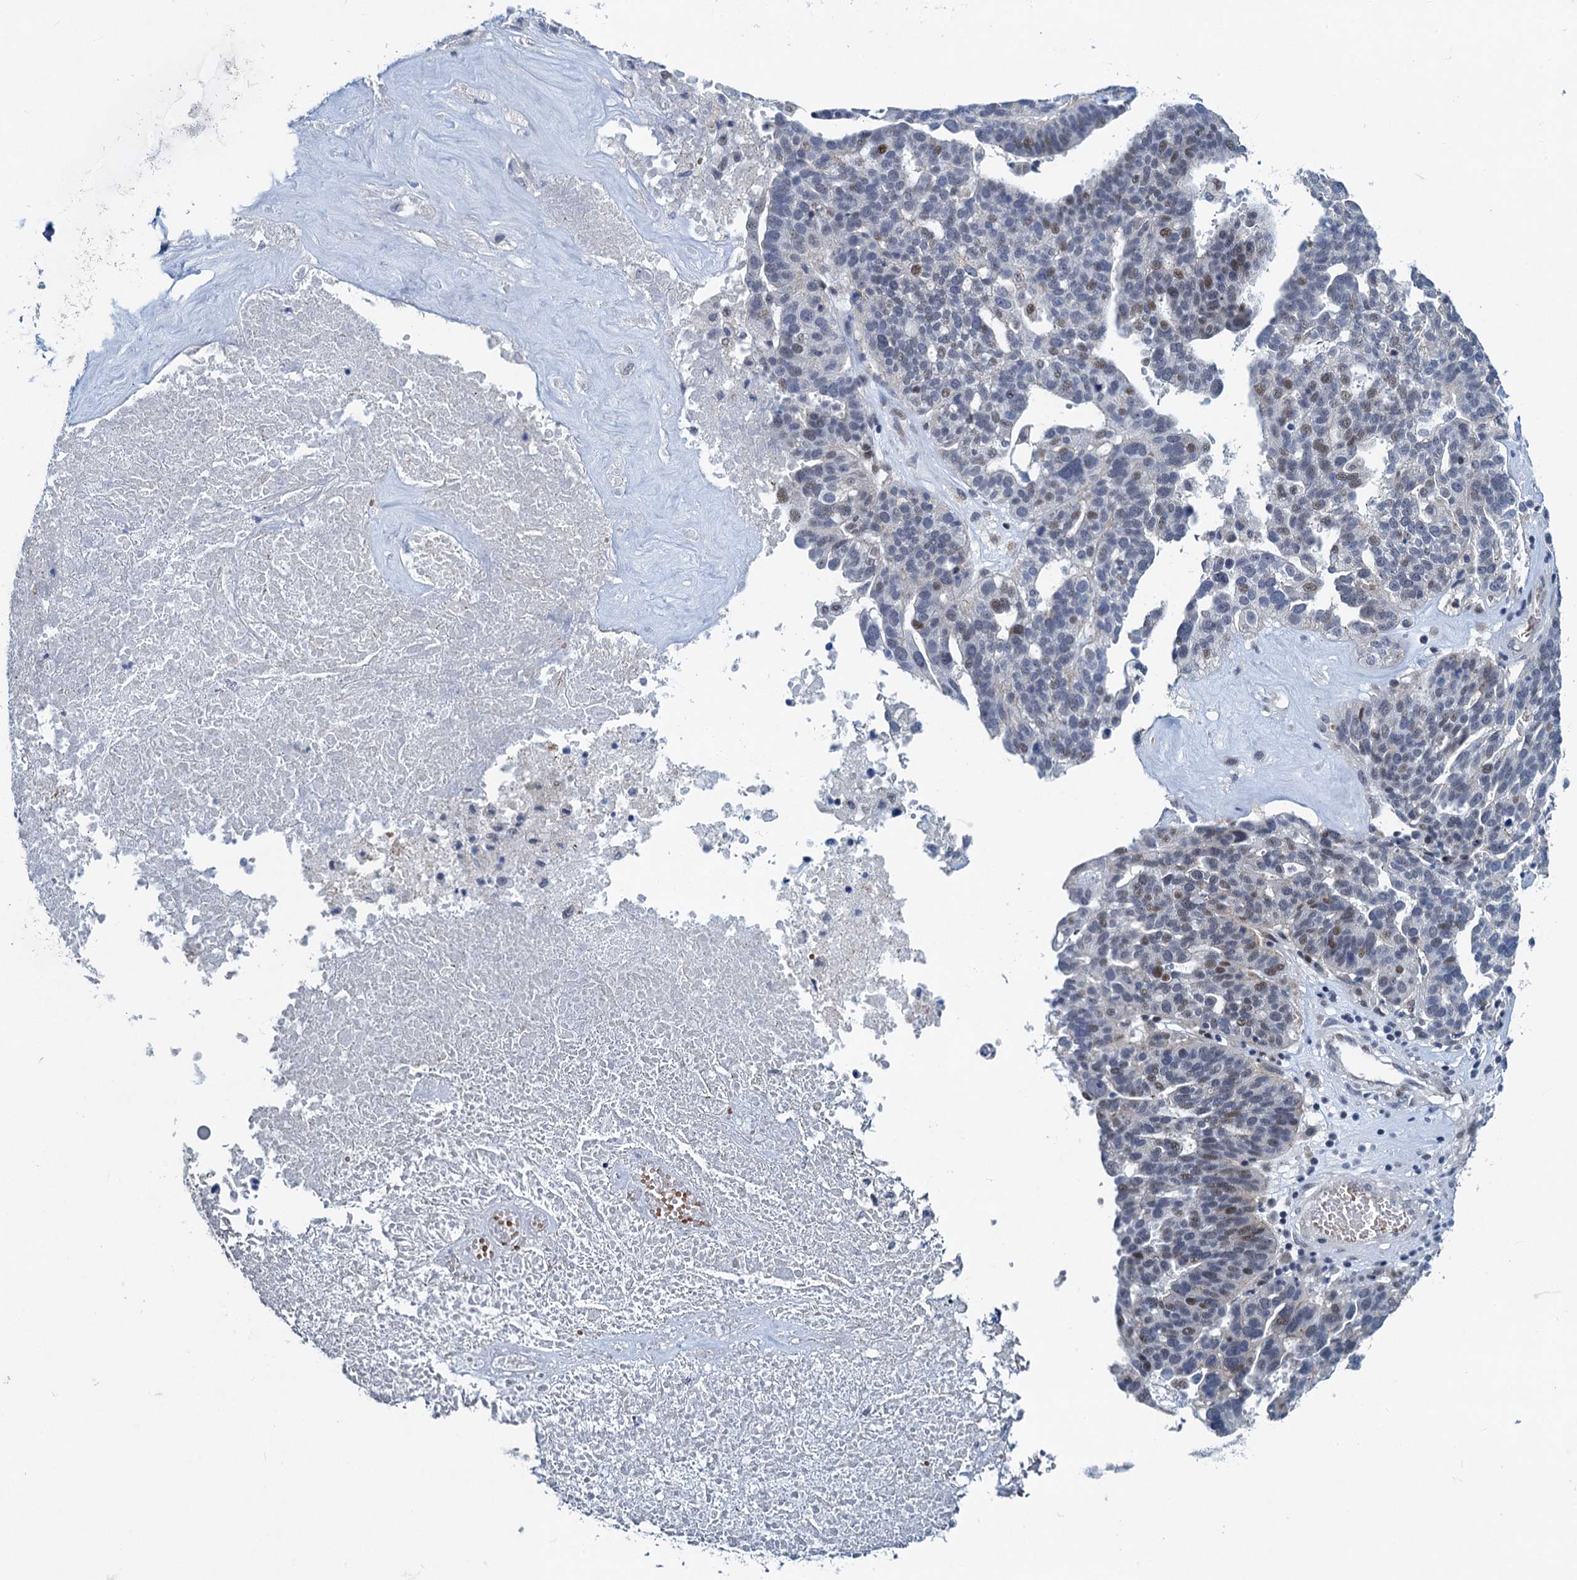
{"staining": {"intensity": "weak", "quantity": "<25%", "location": "nuclear"}, "tissue": "ovarian cancer", "cell_type": "Tumor cells", "image_type": "cancer", "snomed": [{"axis": "morphology", "description": "Cystadenocarcinoma, serous, NOS"}, {"axis": "topography", "description": "Ovary"}], "caption": "Tumor cells are negative for brown protein staining in serous cystadenocarcinoma (ovarian).", "gene": "ATOSA", "patient": {"sex": "female", "age": 59}}